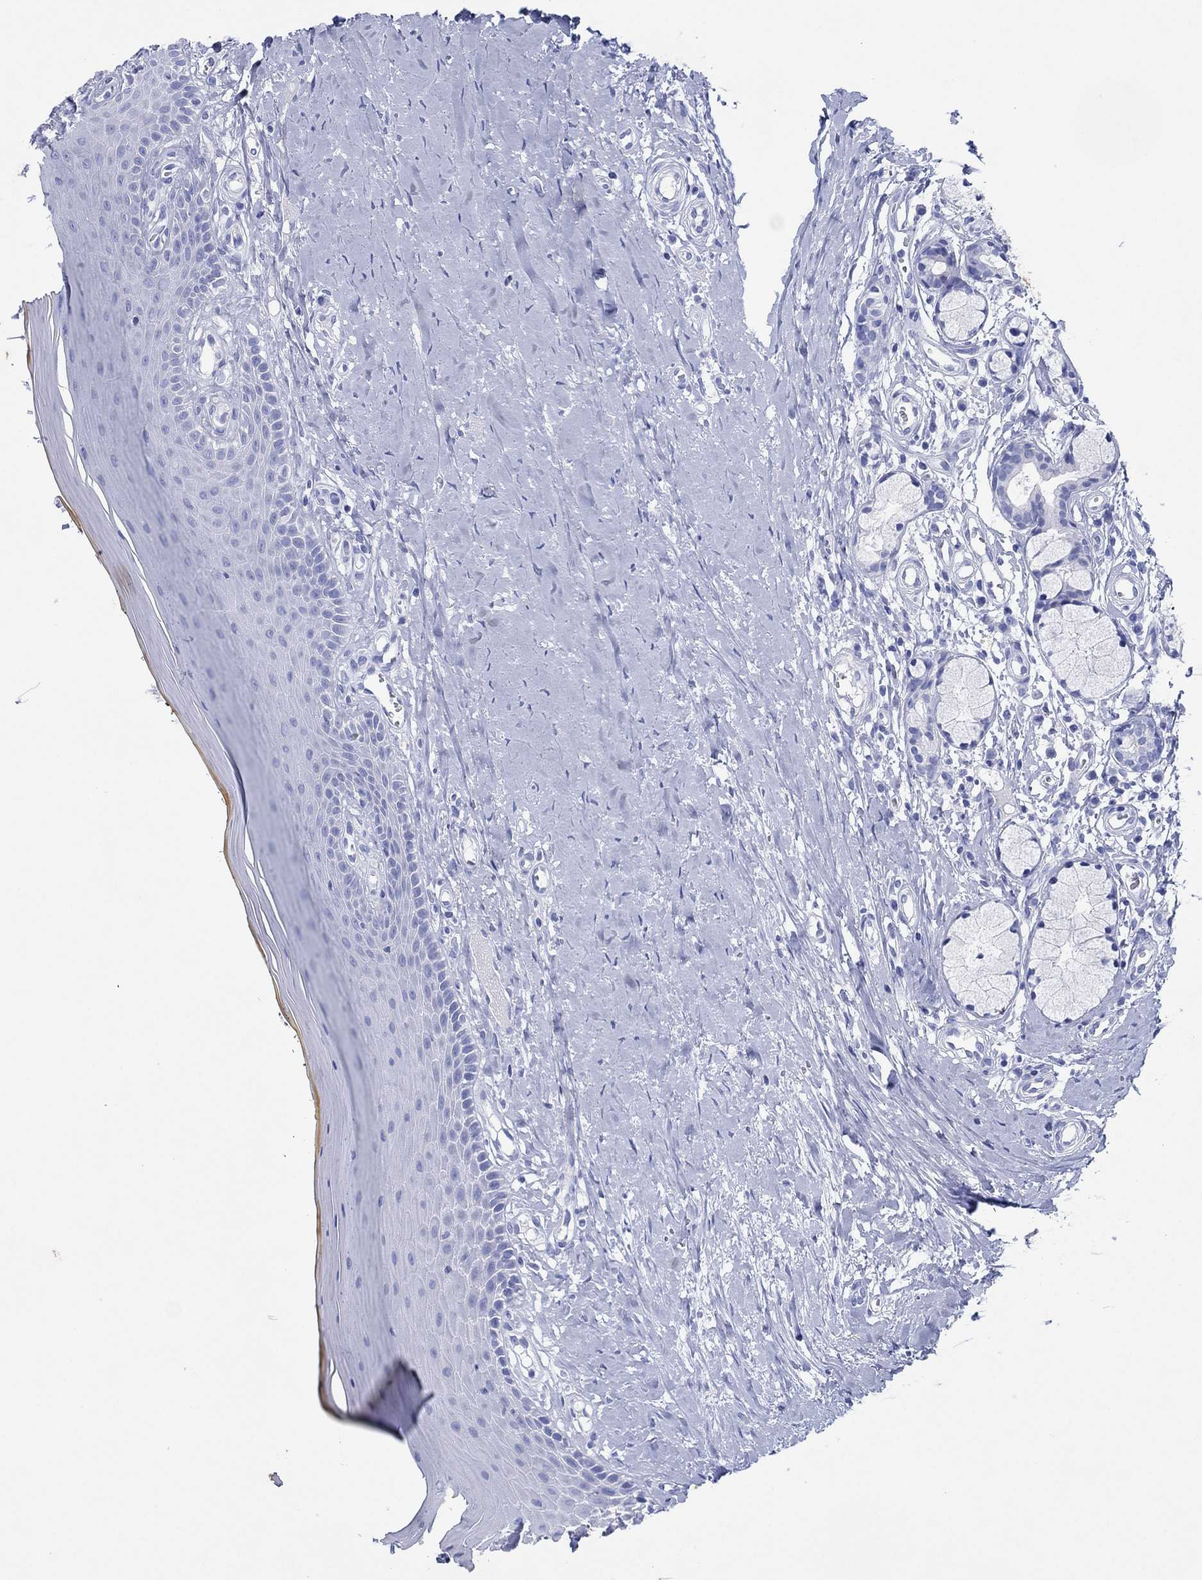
{"staining": {"intensity": "negative", "quantity": "none", "location": "none"}, "tissue": "oral mucosa", "cell_type": "Squamous epithelial cells", "image_type": "normal", "snomed": [{"axis": "morphology", "description": "Normal tissue, NOS"}, {"axis": "topography", "description": "Oral tissue"}], "caption": "High magnification brightfield microscopy of normal oral mucosa stained with DAB (brown) and counterstained with hematoxylin (blue): squamous epithelial cells show no significant positivity. Nuclei are stained in blue.", "gene": "HCRT", "patient": {"sex": "female", "age": 43}}